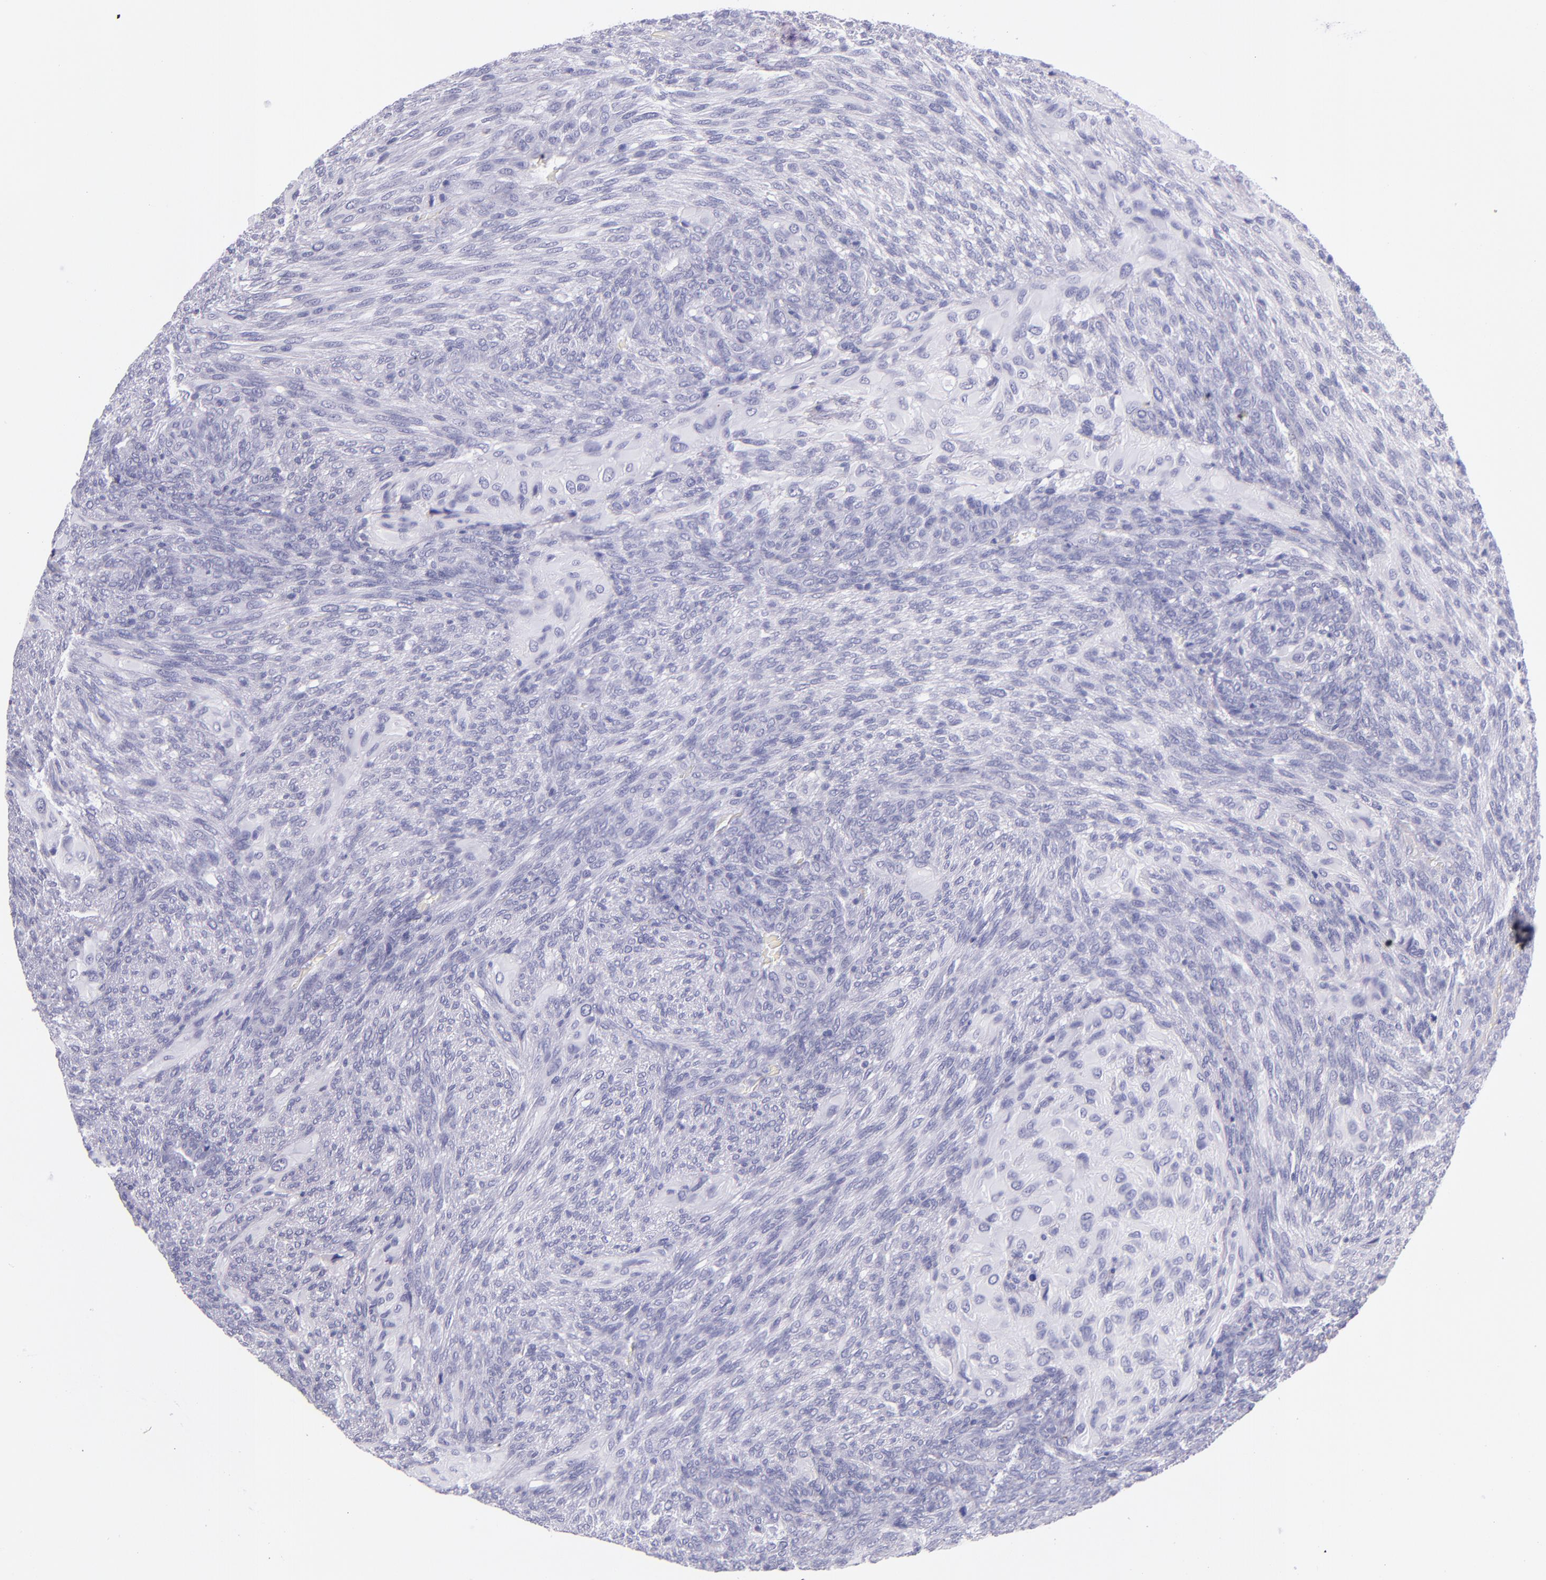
{"staining": {"intensity": "negative", "quantity": "none", "location": "none"}, "tissue": "glioma", "cell_type": "Tumor cells", "image_type": "cancer", "snomed": [{"axis": "morphology", "description": "Glioma, malignant, High grade"}, {"axis": "topography", "description": "Cerebral cortex"}], "caption": "Tumor cells are negative for brown protein staining in glioma.", "gene": "IRF4", "patient": {"sex": "female", "age": 55}}